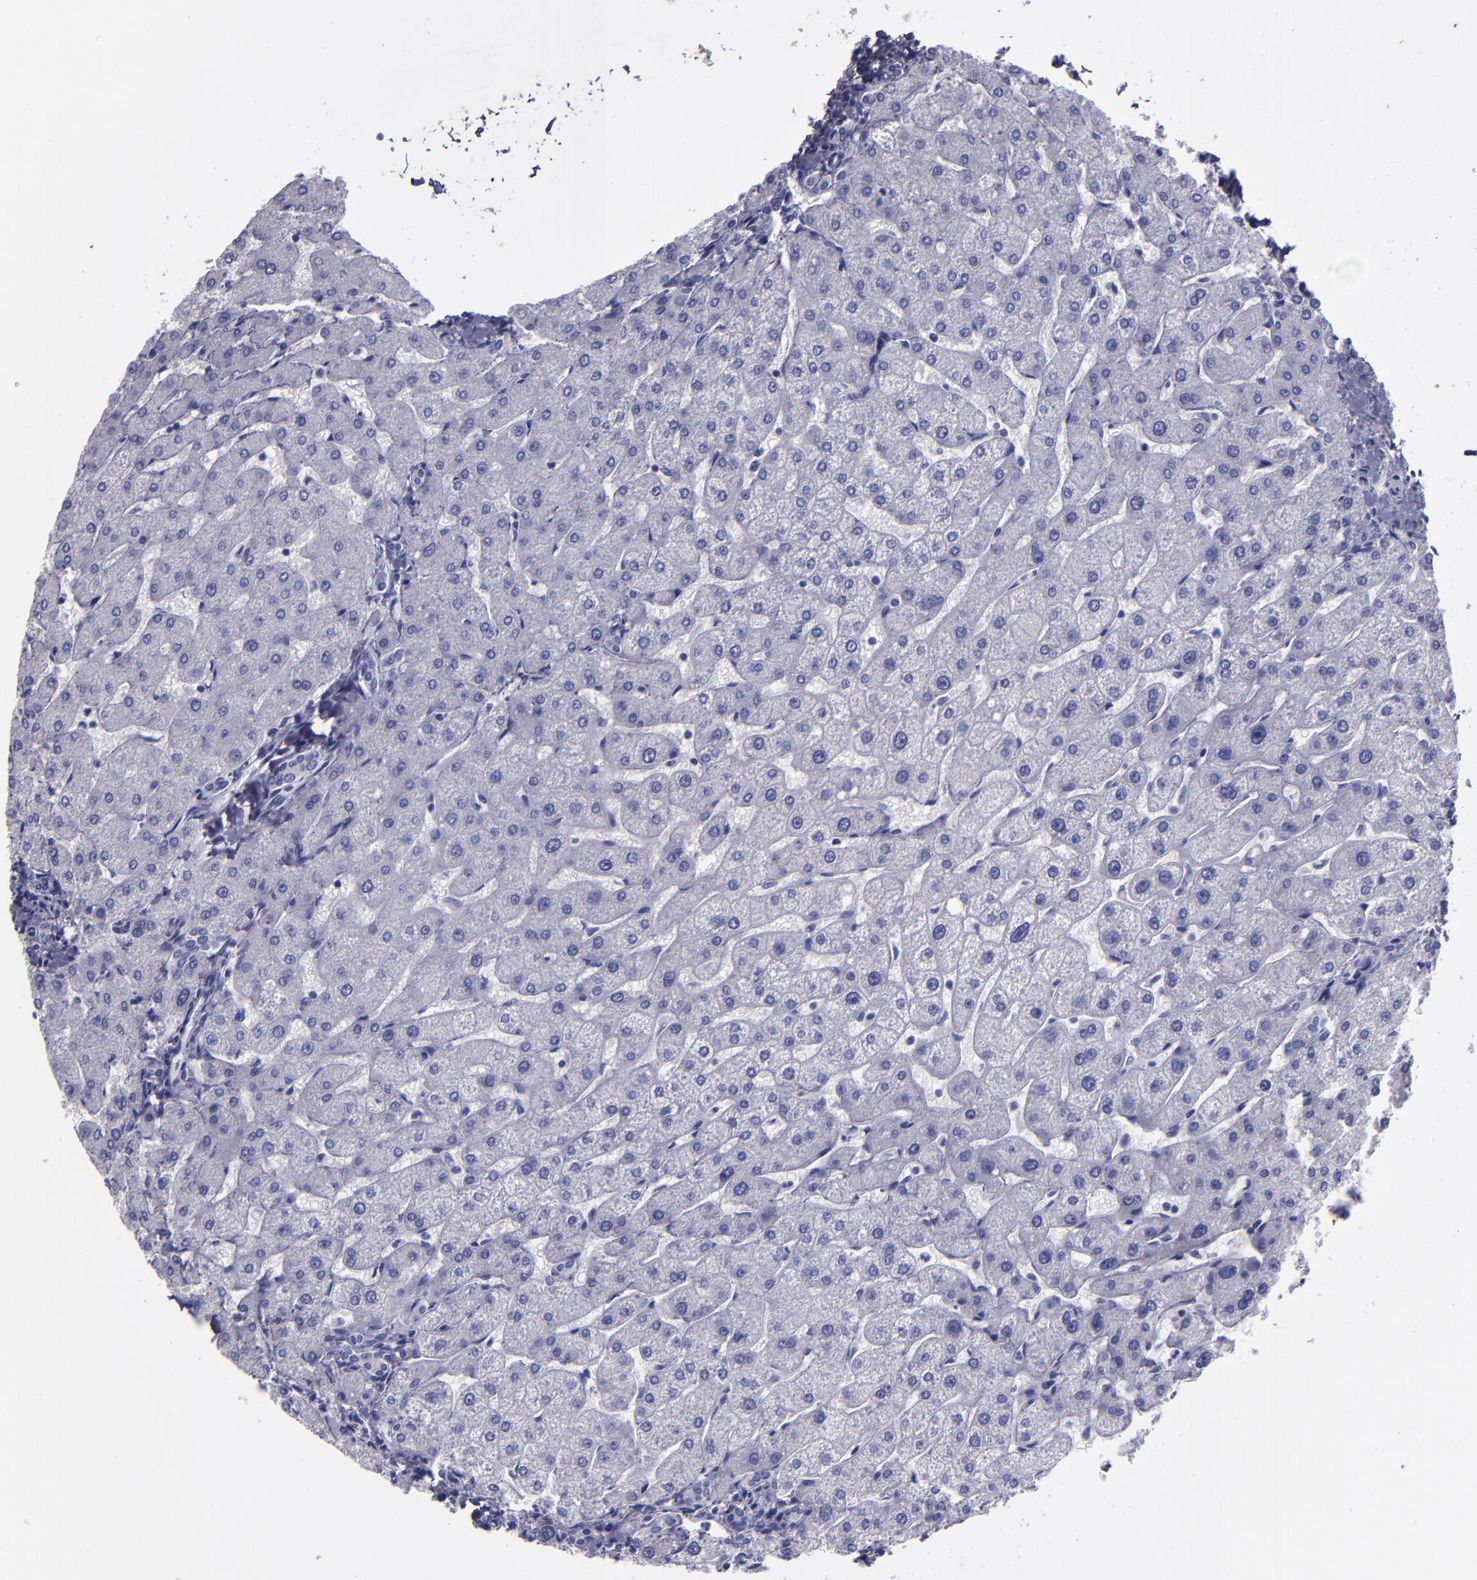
{"staining": {"intensity": "negative", "quantity": "none", "location": "none"}, "tissue": "liver", "cell_type": "Cholangiocytes", "image_type": "normal", "snomed": [{"axis": "morphology", "description": "Normal tissue, NOS"}, {"axis": "topography", "description": "Liver"}], "caption": "Immunohistochemical staining of normal human liver exhibits no significant expression in cholangiocytes.", "gene": "CARS1", "patient": {"sex": "male", "age": 67}}